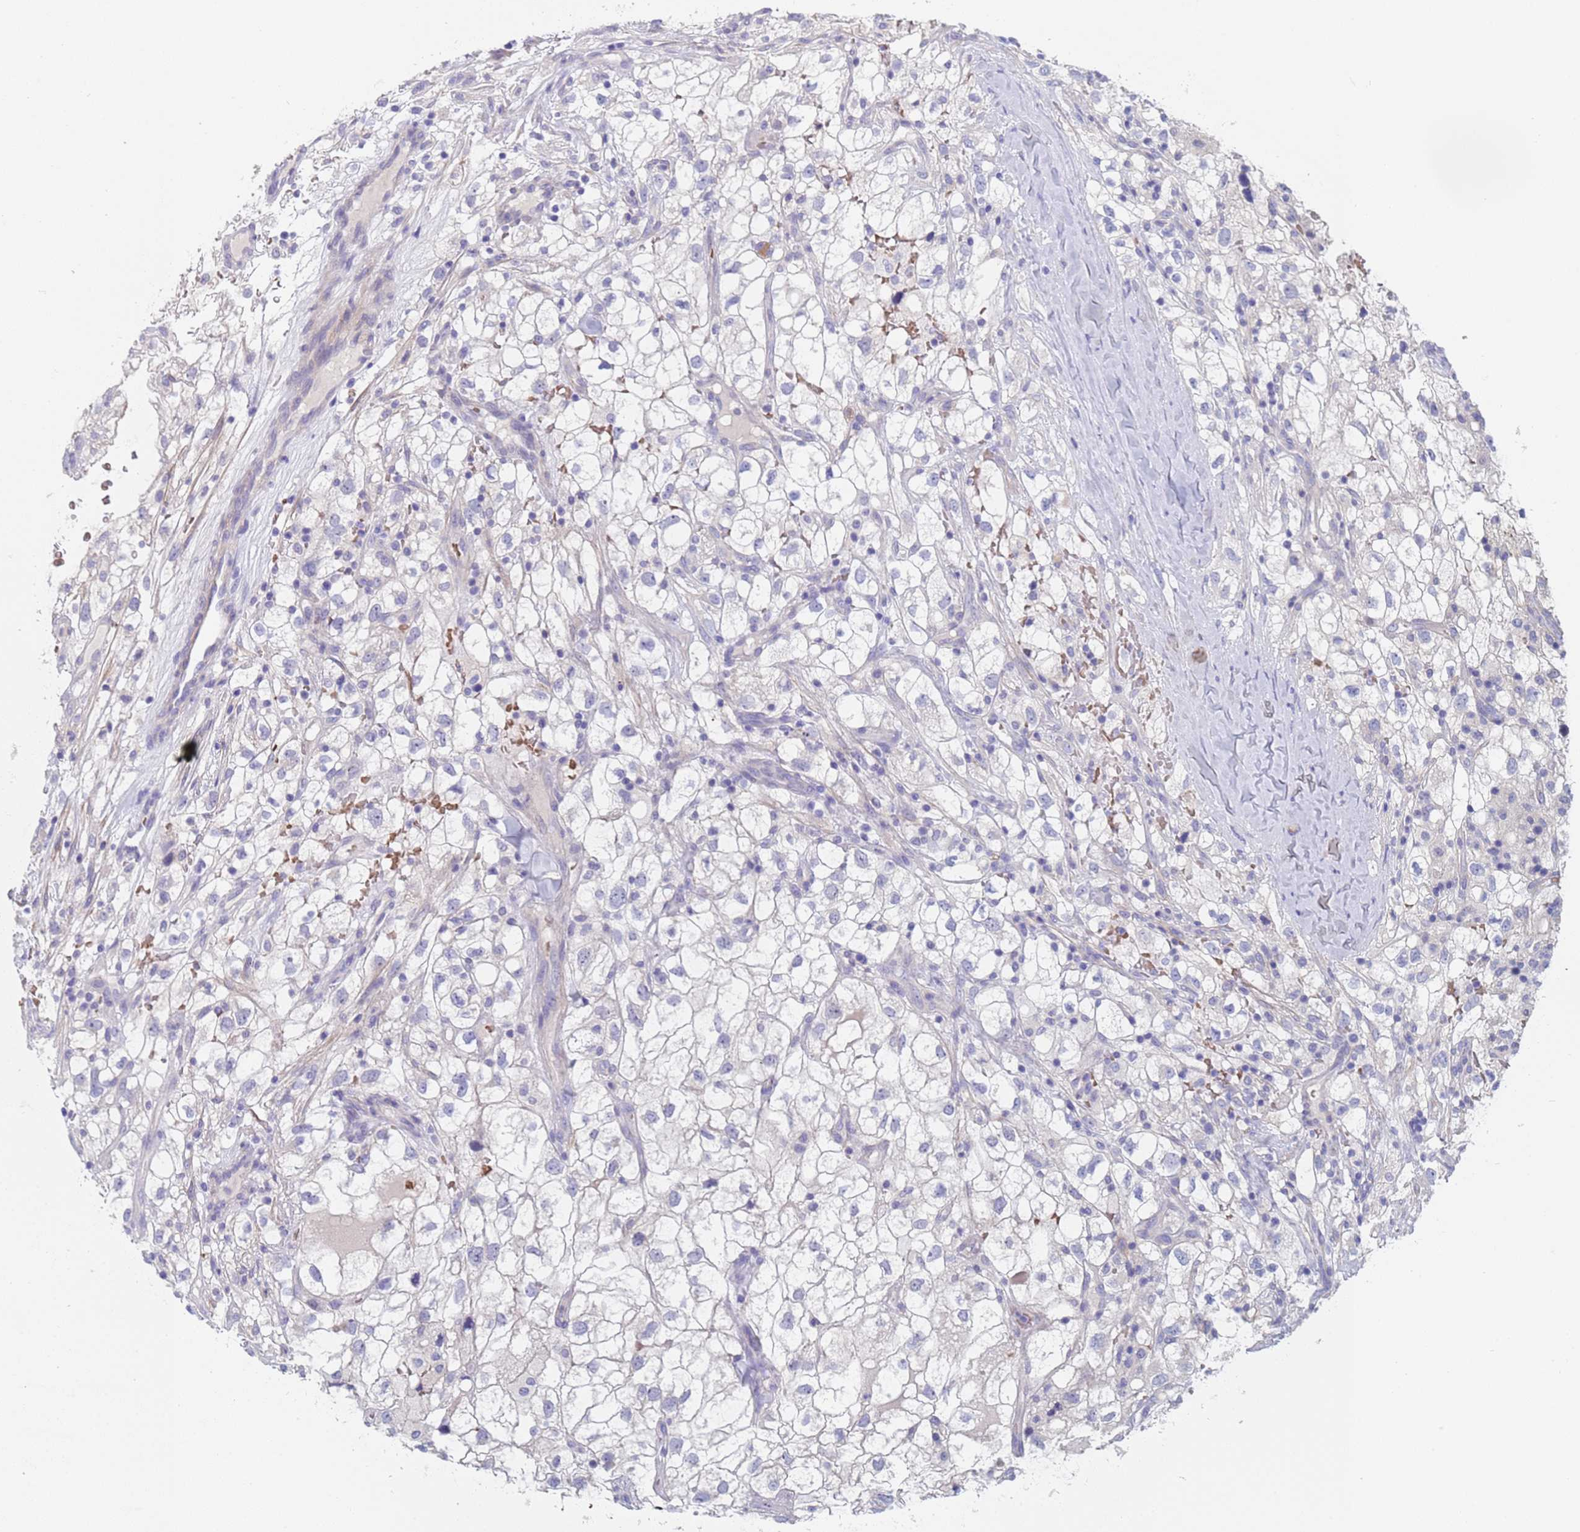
{"staining": {"intensity": "negative", "quantity": "none", "location": "none"}, "tissue": "renal cancer", "cell_type": "Tumor cells", "image_type": "cancer", "snomed": [{"axis": "morphology", "description": "Adenocarcinoma, NOS"}, {"axis": "topography", "description": "Kidney"}], "caption": "There is no significant positivity in tumor cells of adenocarcinoma (renal).", "gene": "KBTBD3", "patient": {"sex": "male", "age": 59}}